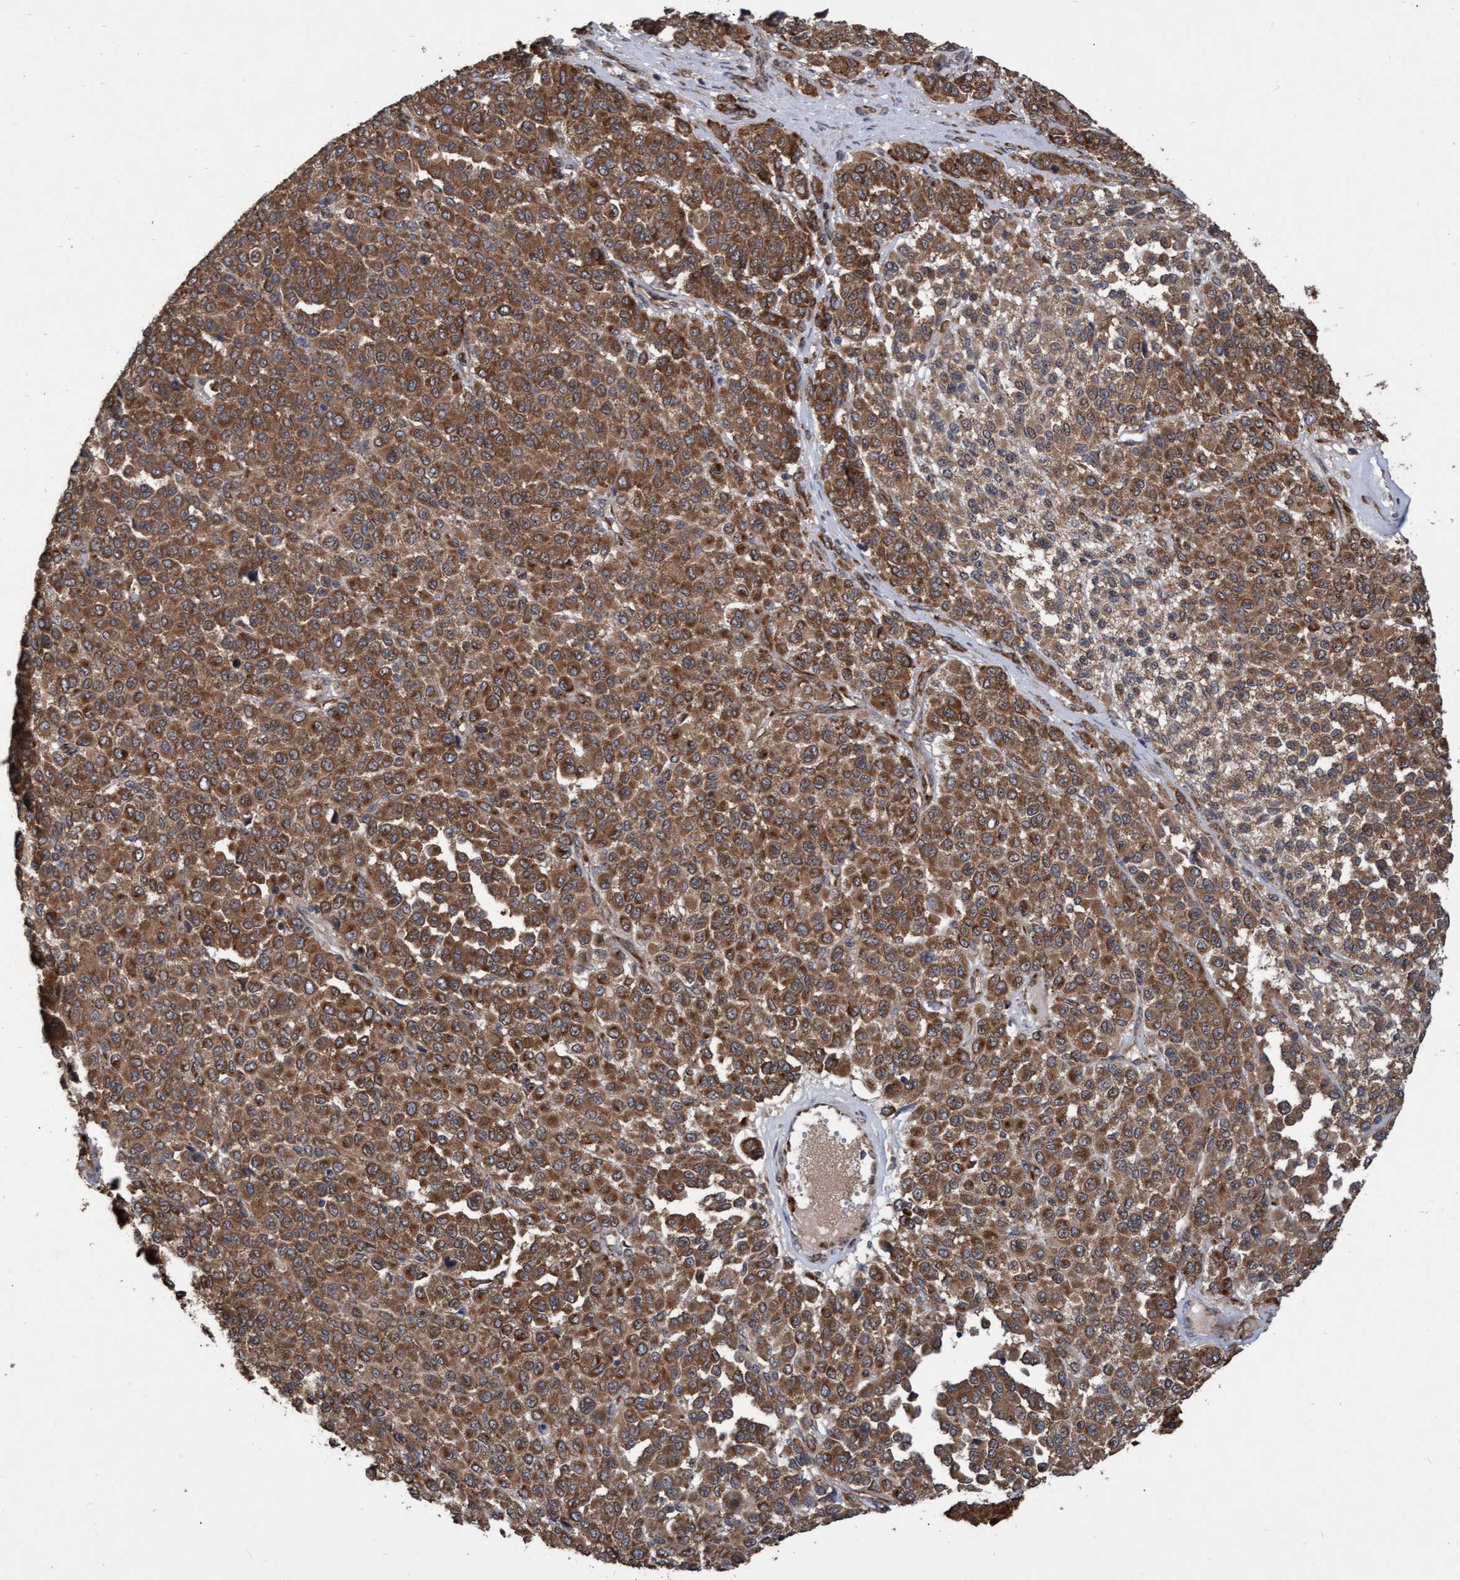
{"staining": {"intensity": "strong", "quantity": ">75%", "location": "cytoplasmic/membranous"}, "tissue": "melanoma", "cell_type": "Tumor cells", "image_type": "cancer", "snomed": [{"axis": "morphology", "description": "Malignant melanoma, Metastatic site"}, {"axis": "topography", "description": "Pancreas"}], "caption": "Human melanoma stained with a protein marker exhibits strong staining in tumor cells.", "gene": "ABCF2", "patient": {"sex": "female", "age": 30}}